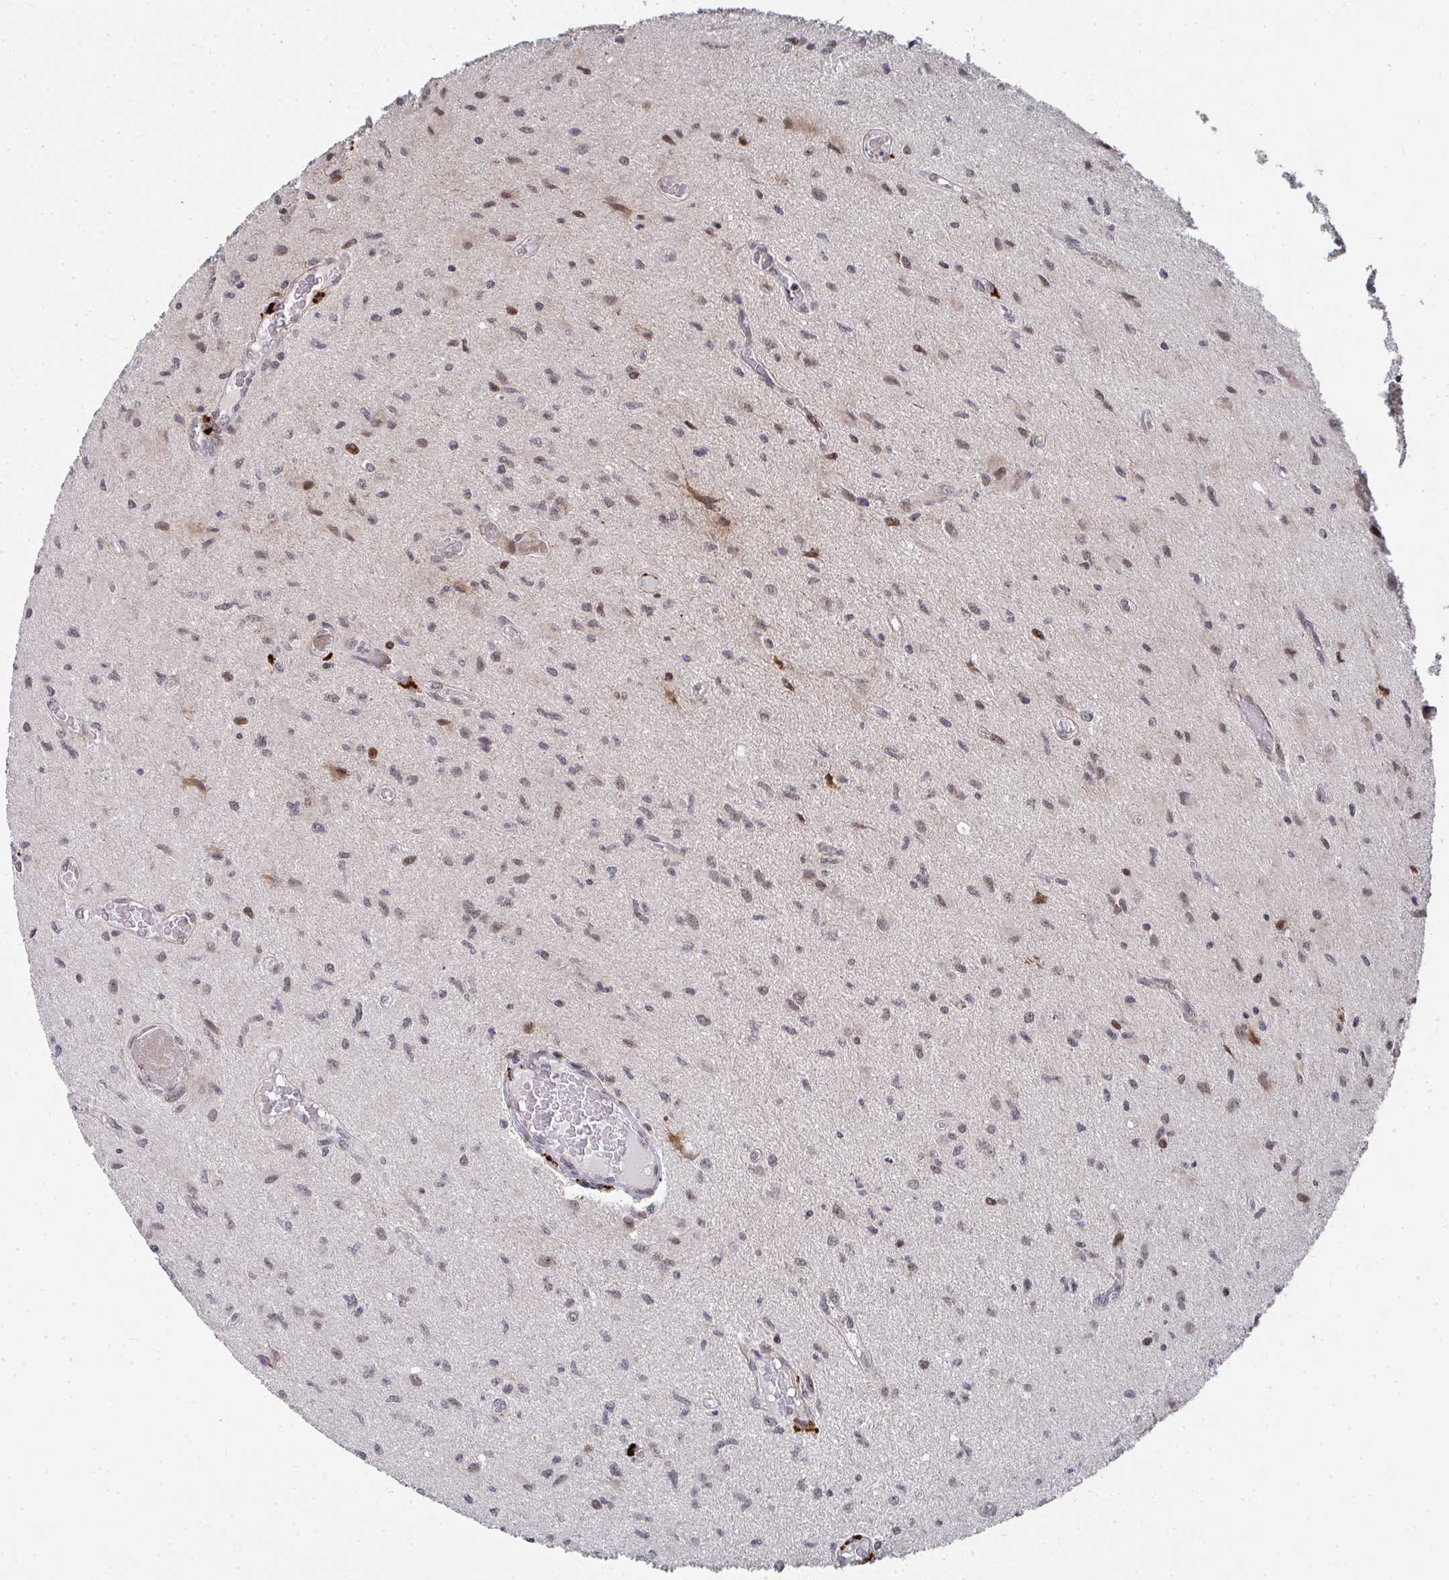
{"staining": {"intensity": "moderate", "quantity": "25%-75%", "location": "cytoplasmic/membranous,nuclear"}, "tissue": "glioma", "cell_type": "Tumor cells", "image_type": "cancer", "snomed": [{"axis": "morphology", "description": "Glioma, malignant, High grade"}, {"axis": "topography", "description": "Brain"}], "caption": "High-magnification brightfield microscopy of glioma stained with DAB (brown) and counterstained with hematoxylin (blue). tumor cells exhibit moderate cytoplasmic/membranous and nuclear expression is appreciated in approximately25%-75% of cells. (Stains: DAB (3,3'-diaminobenzidine) in brown, nuclei in blue, Microscopy: brightfield microscopy at high magnification).", "gene": "RBBP5", "patient": {"sex": "male", "age": 67}}